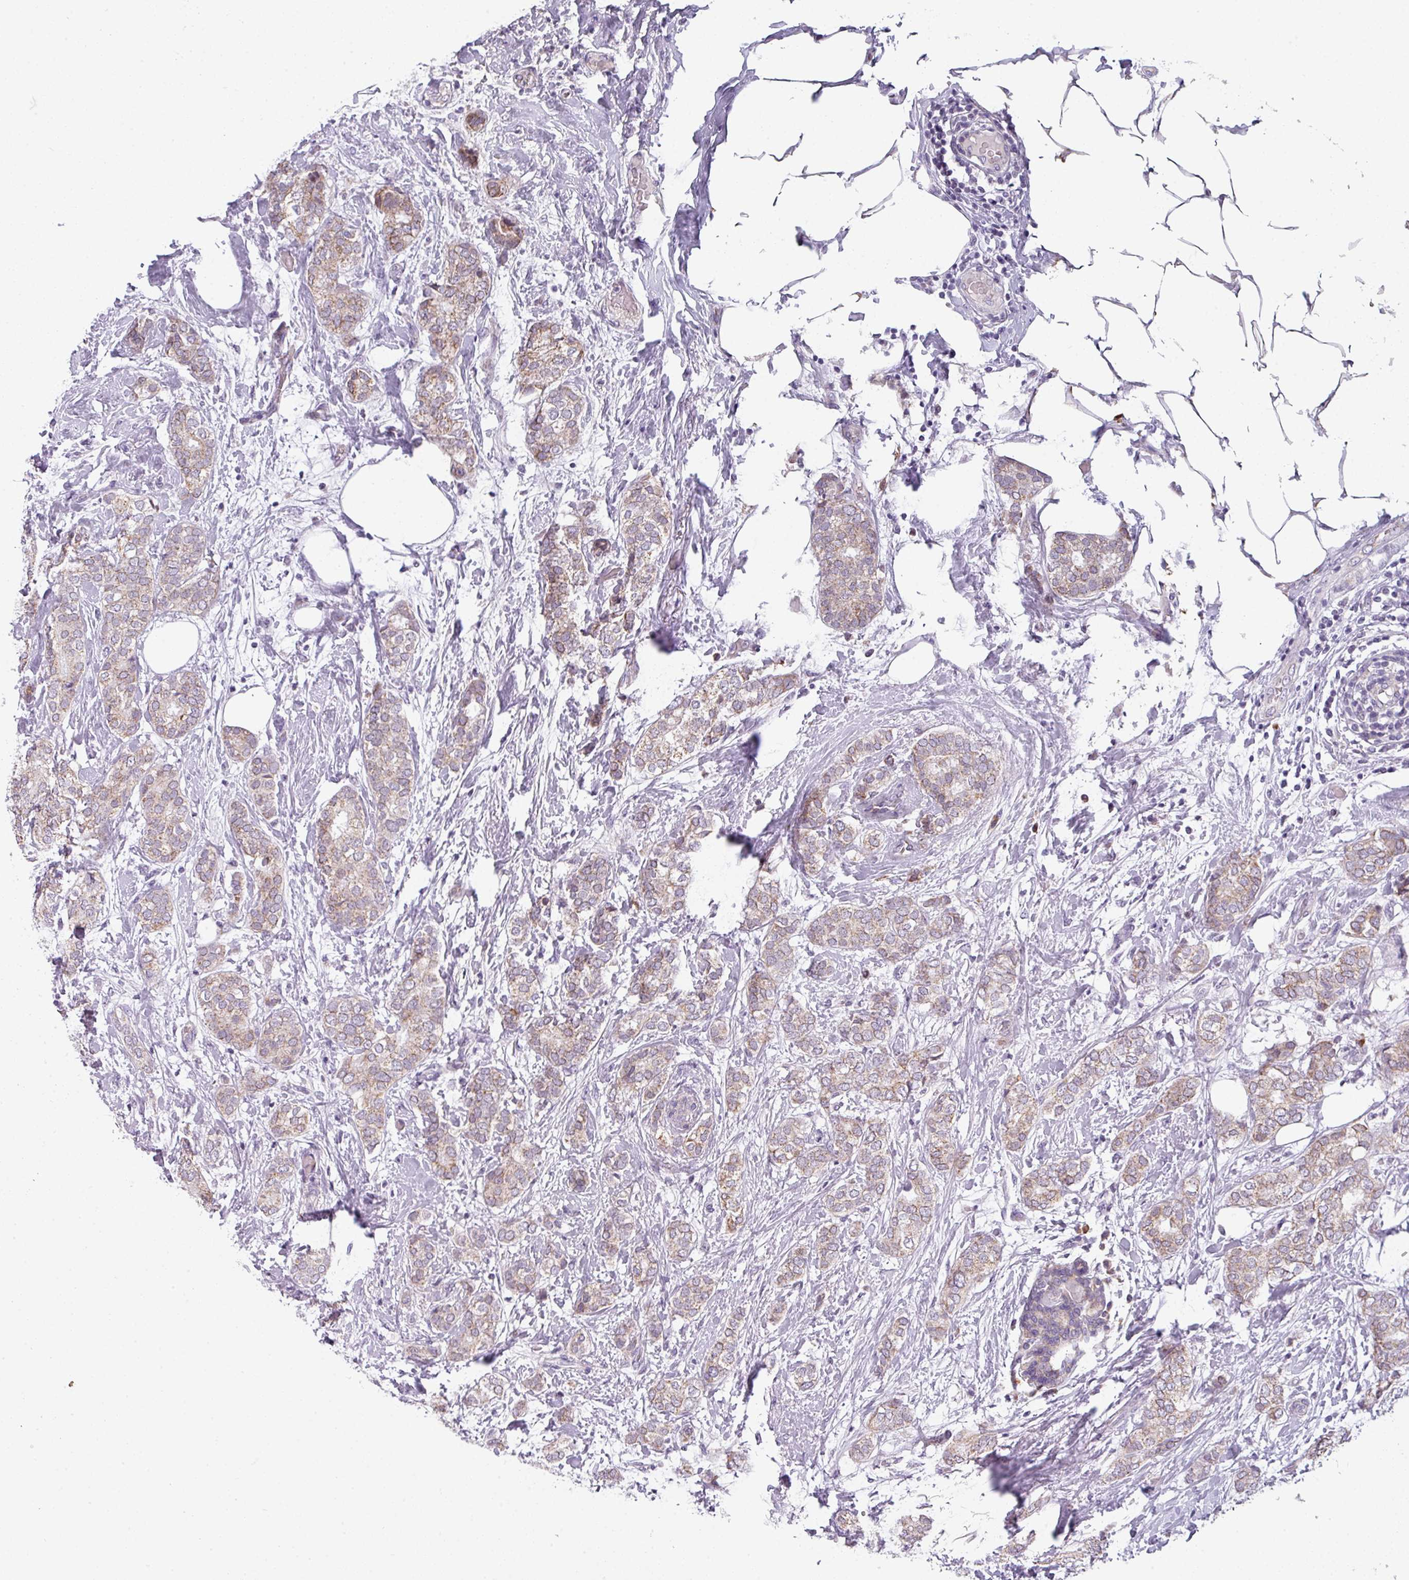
{"staining": {"intensity": "weak", "quantity": ">75%", "location": "cytoplasmic/membranous"}, "tissue": "breast cancer", "cell_type": "Tumor cells", "image_type": "cancer", "snomed": [{"axis": "morphology", "description": "Duct carcinoma"}, {"axis": "topography", "description": "Breast"}], "caption": "Weak cytoplasmic/membranous expression for a protein is seen in approximately >75% of tumor cells of breast invasive ductal carcinoma using immunohistochemistry.", "gene": "C2orf68", "patient": {"sex": "female", "age": 73}}